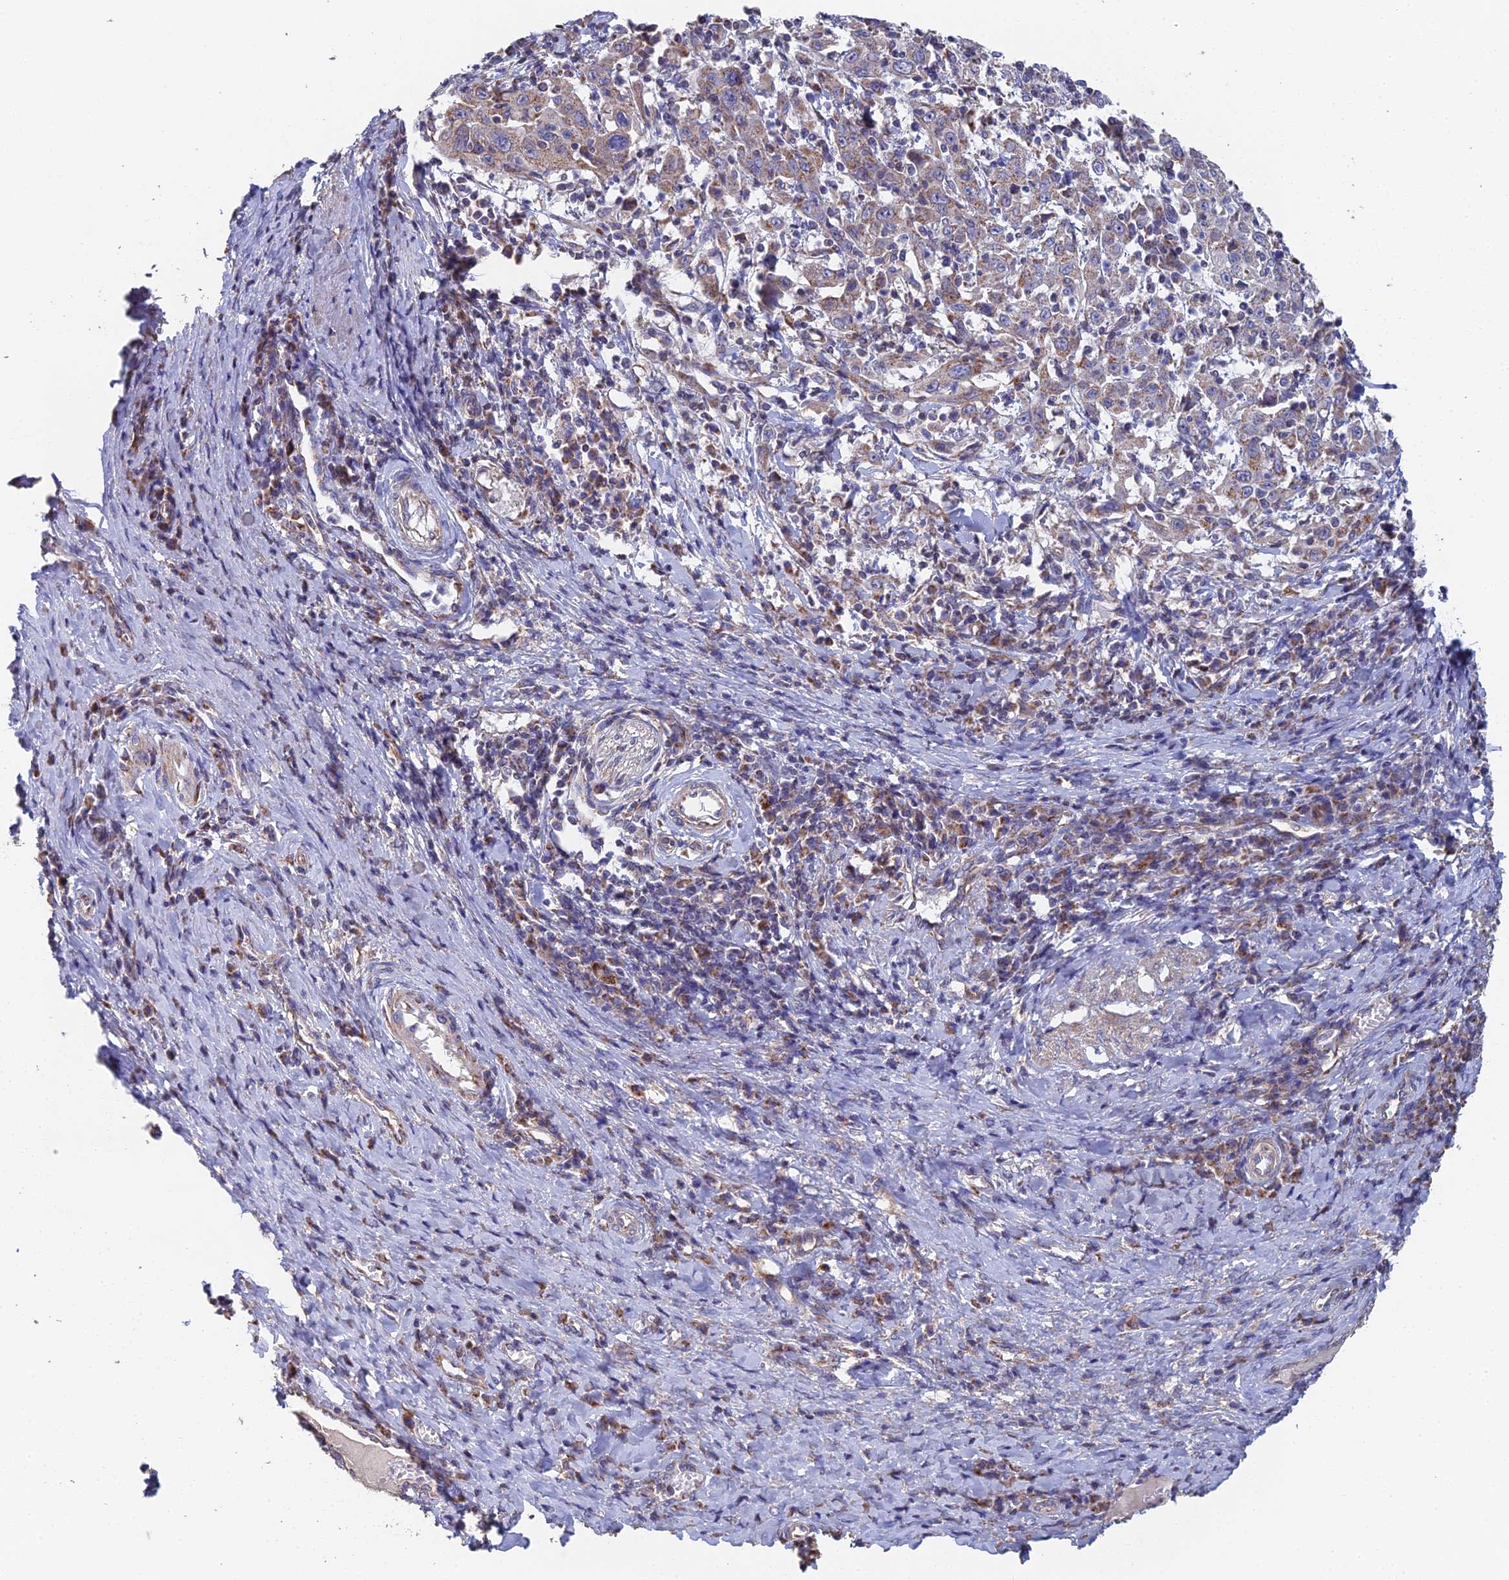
{"staining": {"intensity": "moderate", "quantity": "<25%", "location": "cytoplasmic/membranous"}, "tissue": "cervical cancer", "cell_type": "Tumor cells", "image_type": "cancer", "snomed": [{"axis": "morphology", "description": "Squamous cell carcinoma, NOS"}, {"axis": "topography", "description": "Cervix"}], "caption": "DAB immunohistochemical staining of cervical squamous cell carcinoma displays moderate cytoplasmic/membranous protein staining in approximately <25% of tumor cells.", "gene": "ECSIT", "patient": {"sex": "female", "age": 46}}